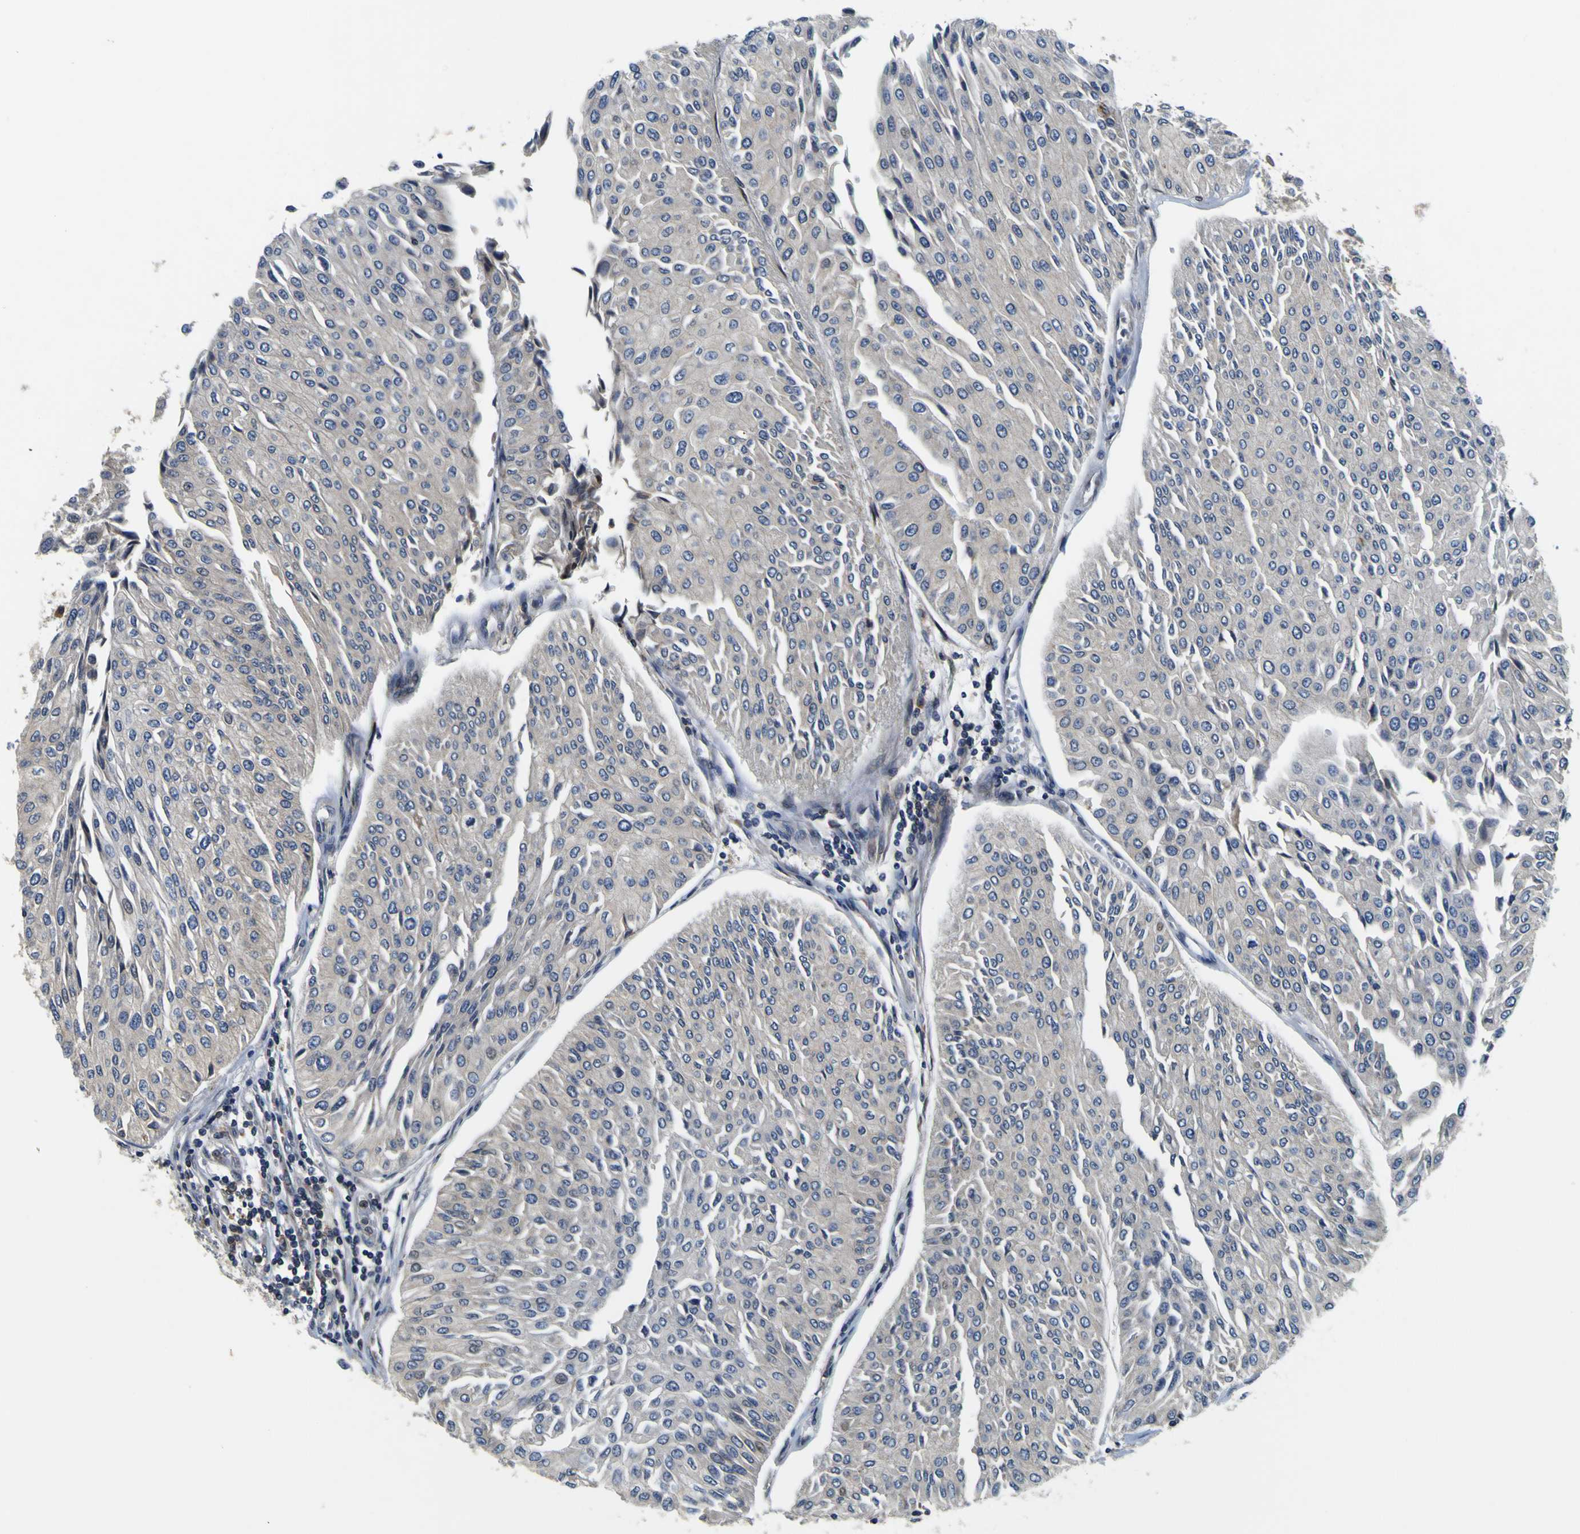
{"staining": {"intensity": "negative", "quantity": "none", "location": "none"}, "tissue": "urothelial cancer", "cell_type": "Tumor cells", "image_type": "cancer", "snomed": [{"axis": "morphology", "description": "Urothelial carcinoma, Low grade"}, {"axis": "topography", "description": "Urinary bladder"}], "caption": "DAB (3,3'-diaminobenzidine) immunohistochemical staining of human urothelial cancer exhibits no significant staining in tumor cells. The staining is performed using DAB brown chromogen with nuclei counter-stained in using hematoxylin.", "gene": "EPHB4", "patient": {"sex": "male", "age": 67}}